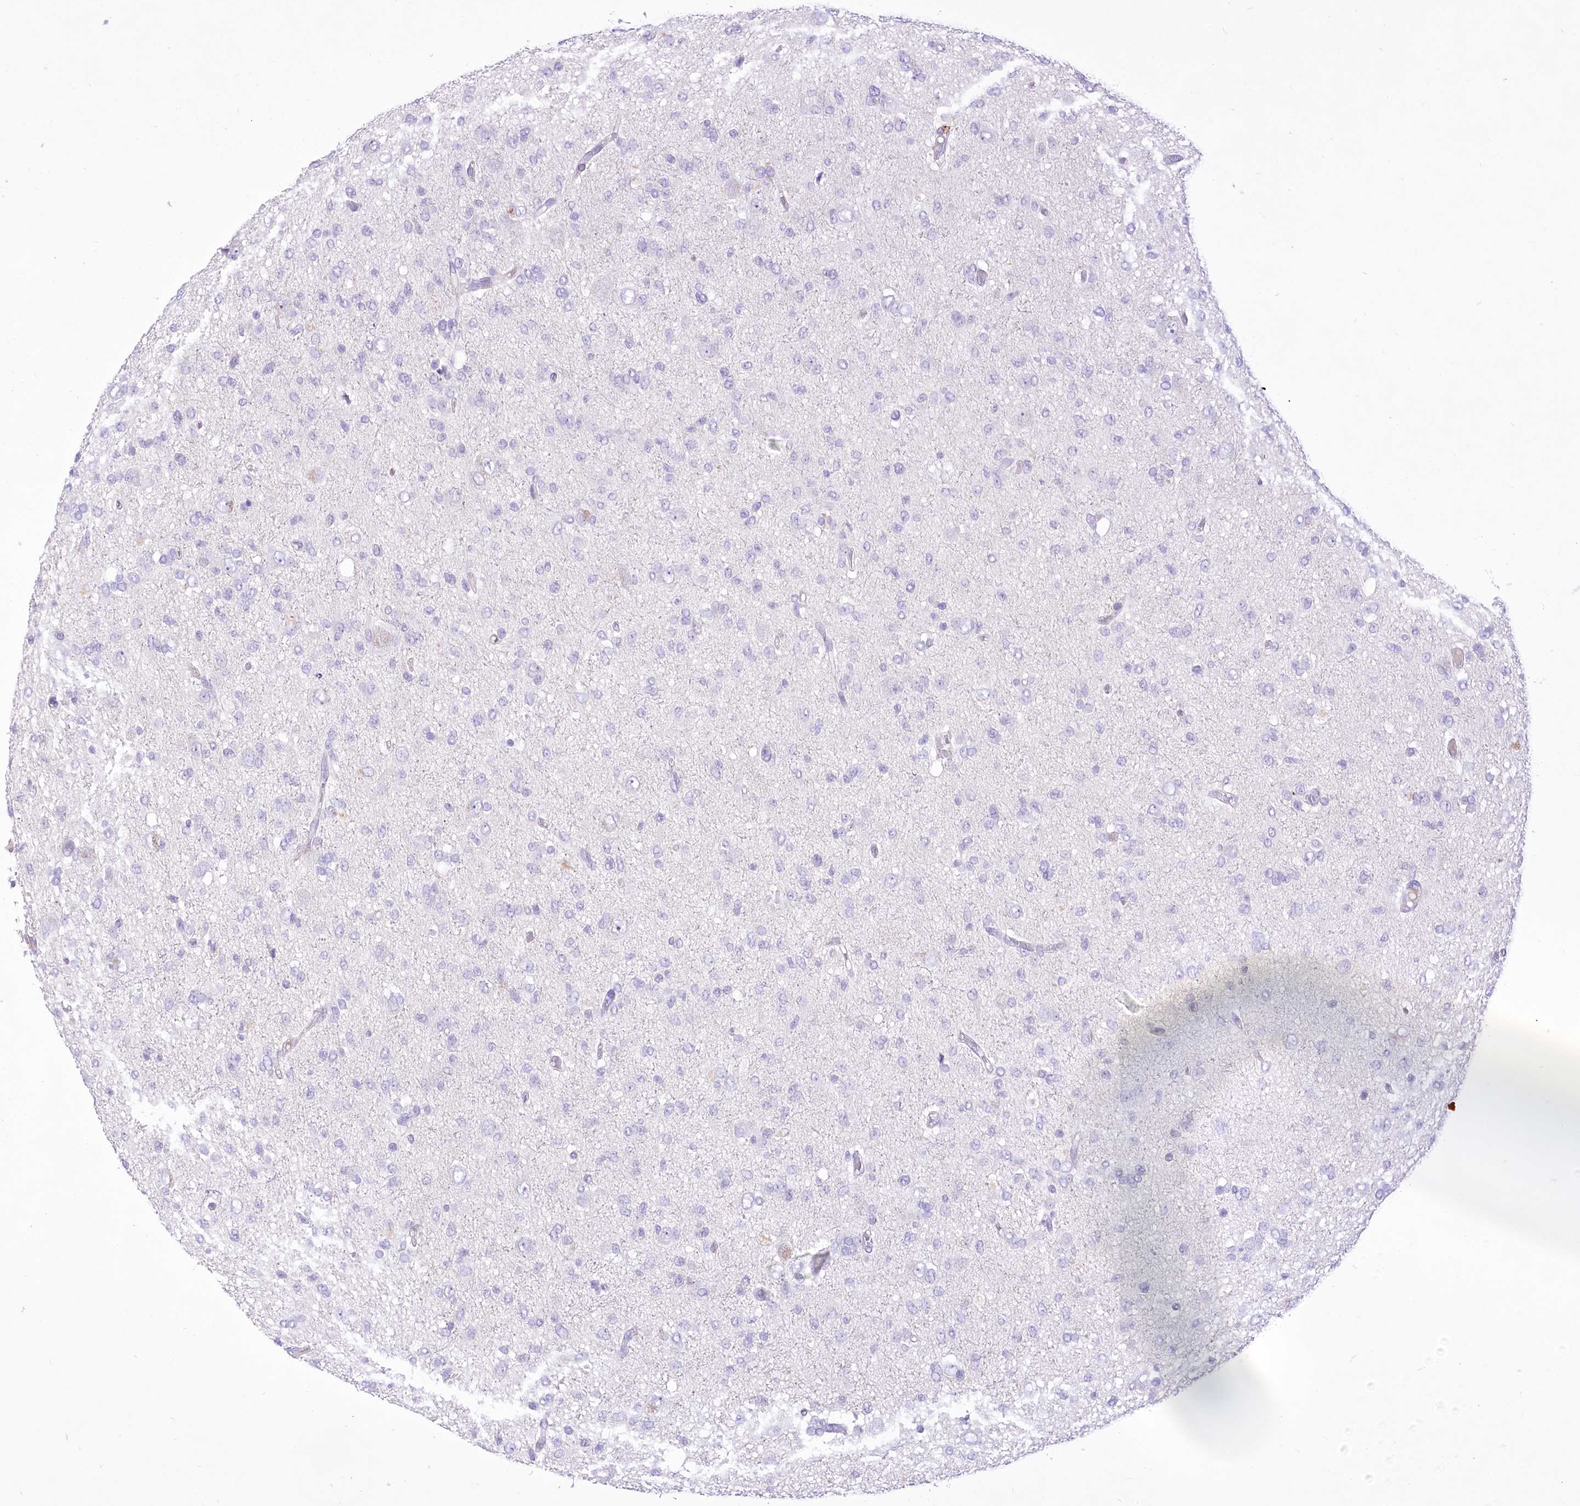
{"staining": {"intensity": "negative", "quantity": "none", "location": "none"}, "tissue": "glioma", "cell_type": "Tumor cells", "image_type": "cancer", "snomed": [{"axis": "morphology", "description": "Glioma, malignant, High grade"}, {"axis": "topography", "description": "Brain"}], "caption": "Tumor cells show no significant expression in malignant glioma (high-grade).", "gene": "HELT", "patient": {"sex": "female", "age": 59}}